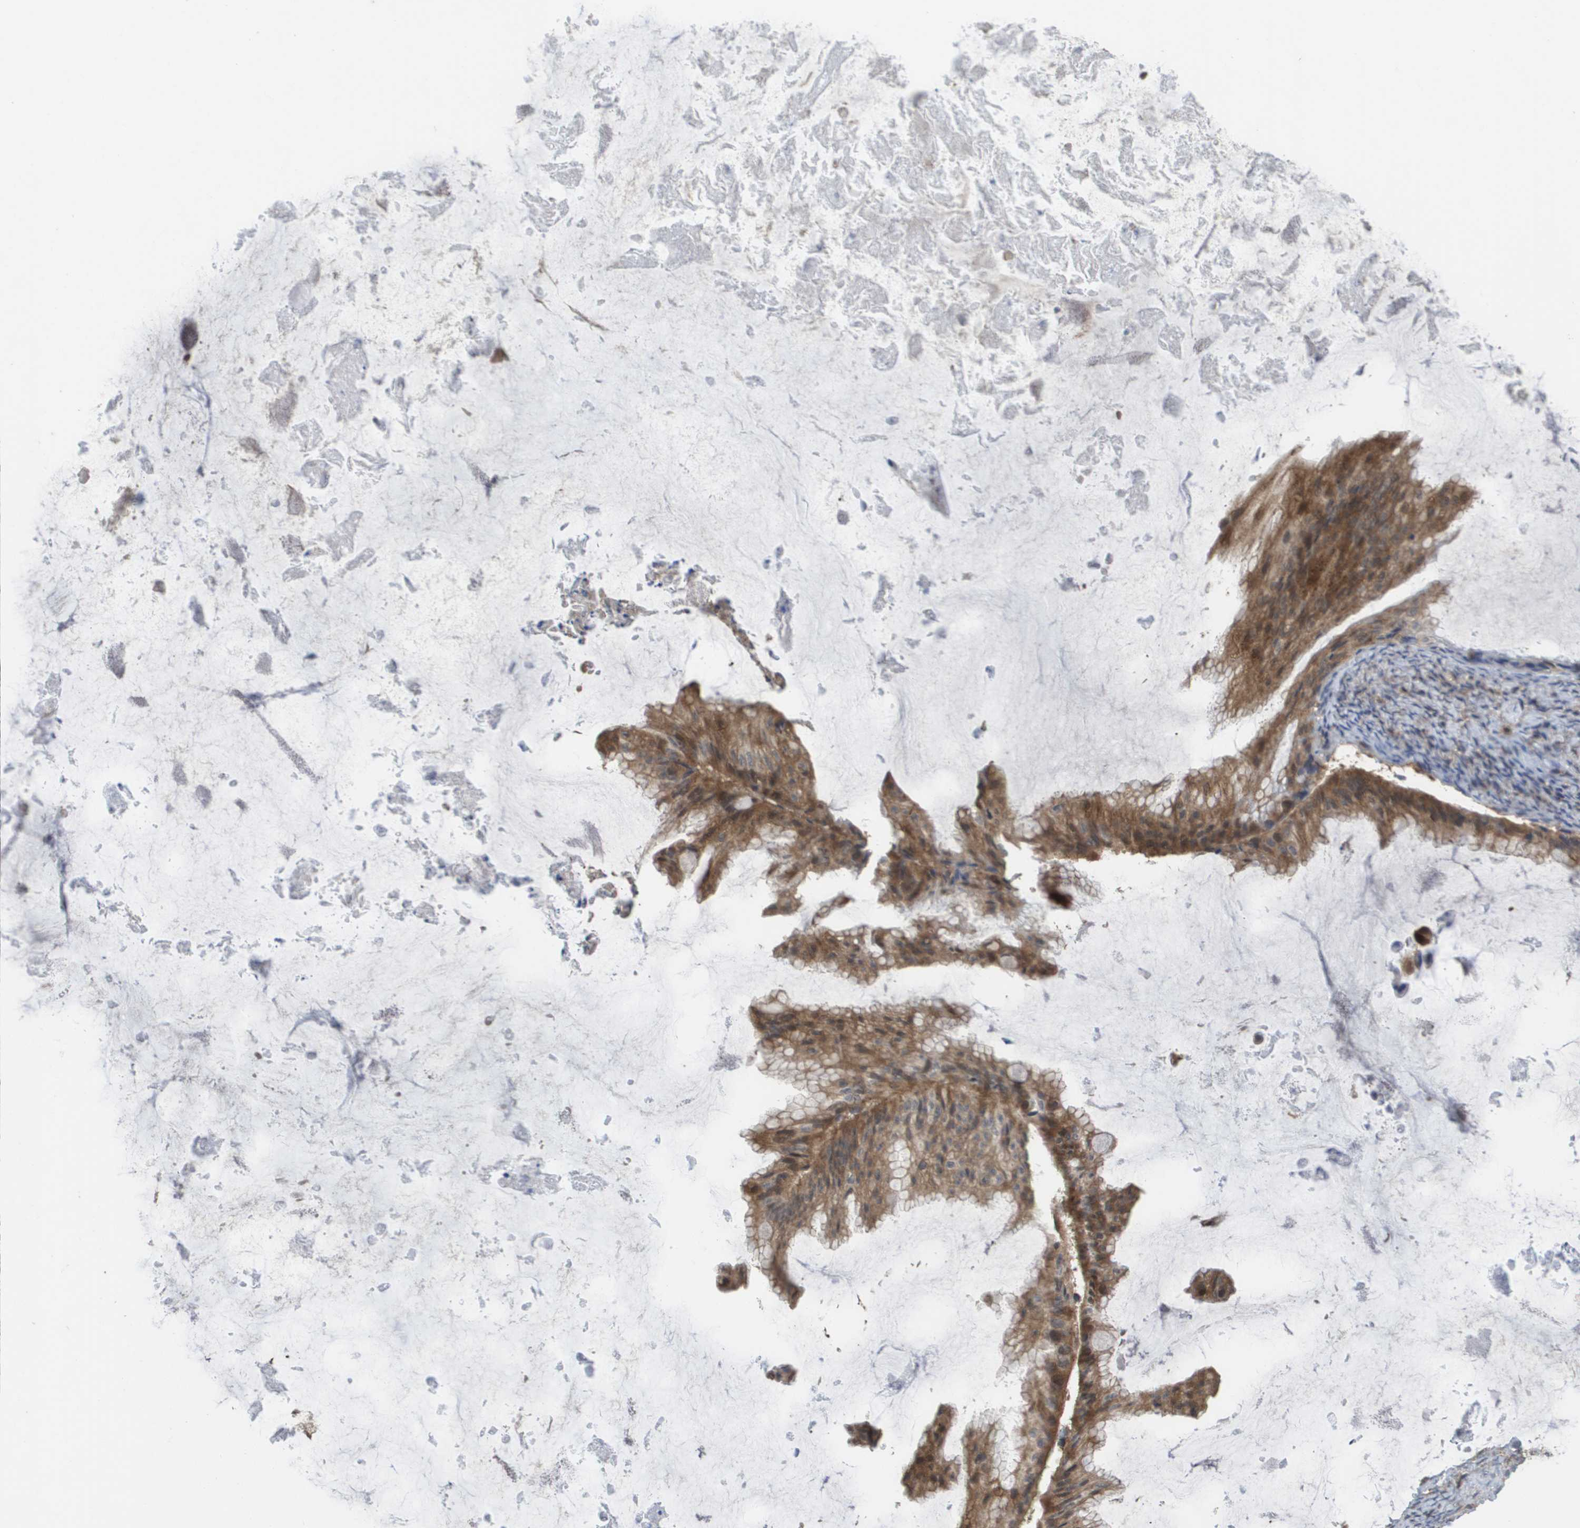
{"staining": {"intensity": "moderate", "quantity": ">75%", "location": "cytoplasmic/membranous"}, "tissue": "ovarian cancer", "cell_type": "Tumor cells", "image_type": "cancer", "snomed": [{"axis": "morphology", "description": "Cystadenocarcinoma, mucinous, NOS"}, {"axis": "topography", "description": "Ovary"}], "caption": "This is an image of IHC staining of ovarian mucinous cystadenocarcinoma, which shows moderate positivity in the cytoplasmic/membranous of tumor cells.", "gene": "RBM38", "patient": {"sex": "female", "age": 61}}